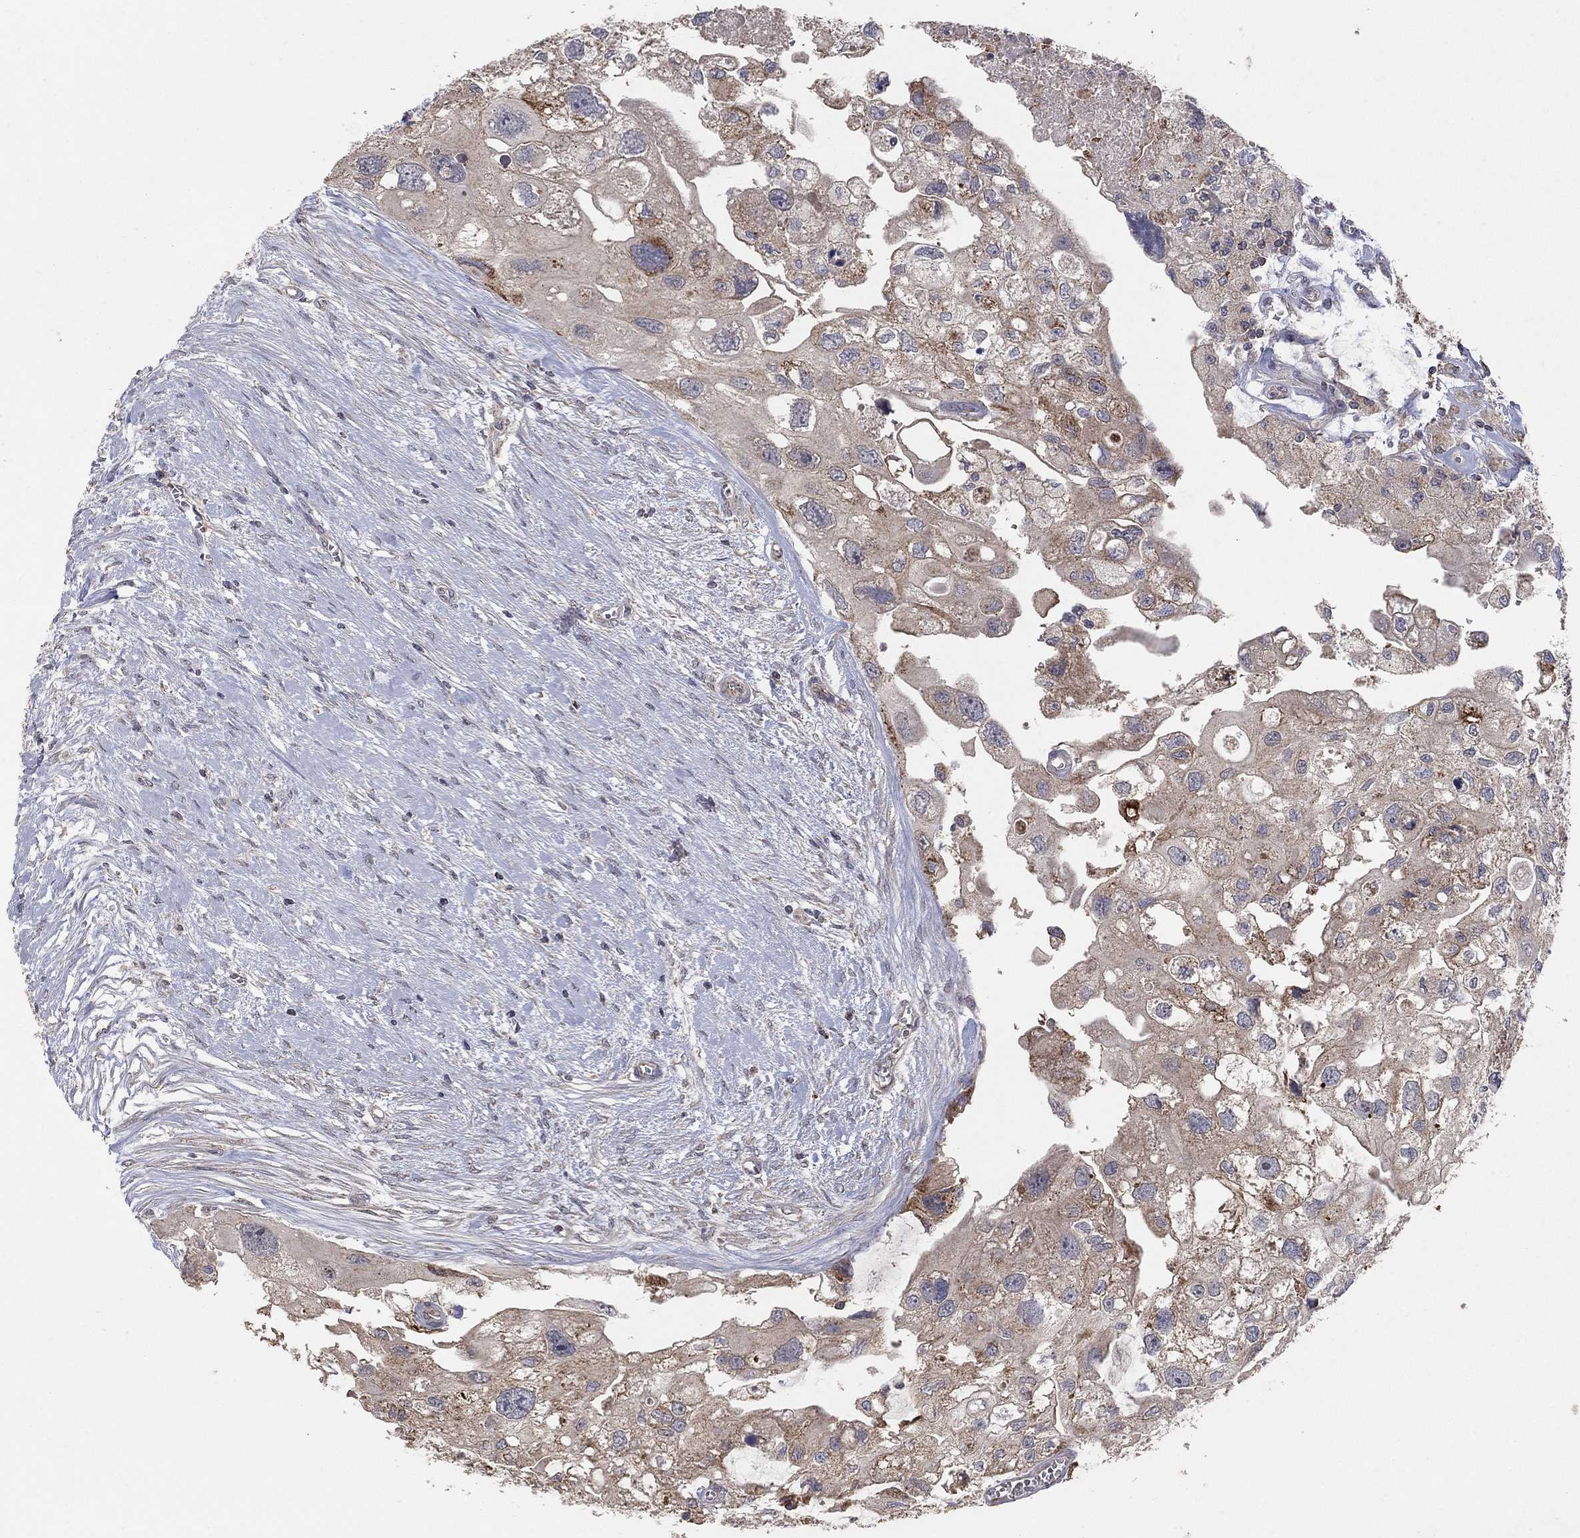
{"staining": {"intensity": "weak", "quantity": ">75%", "location": "cytoplasmic/membranous"}, "tissue": "urothelial cancer", "cell_type": "Tumor cells", "image_type": "cancer", "snomed": [{"axis": "morphology", "description": "Urothelial carcinoma, High grade"}, {"axis": "topography", "description": "Urinary bladder"}], "caption": "Urothelial cancer was stained to show a protein in brown. There is low levels of weak cytoplasmic/membranous positivity in approximately >75% of tumor cells.", "gene": "GPSM1", "patient": {"sex": "male", "age": 59}}